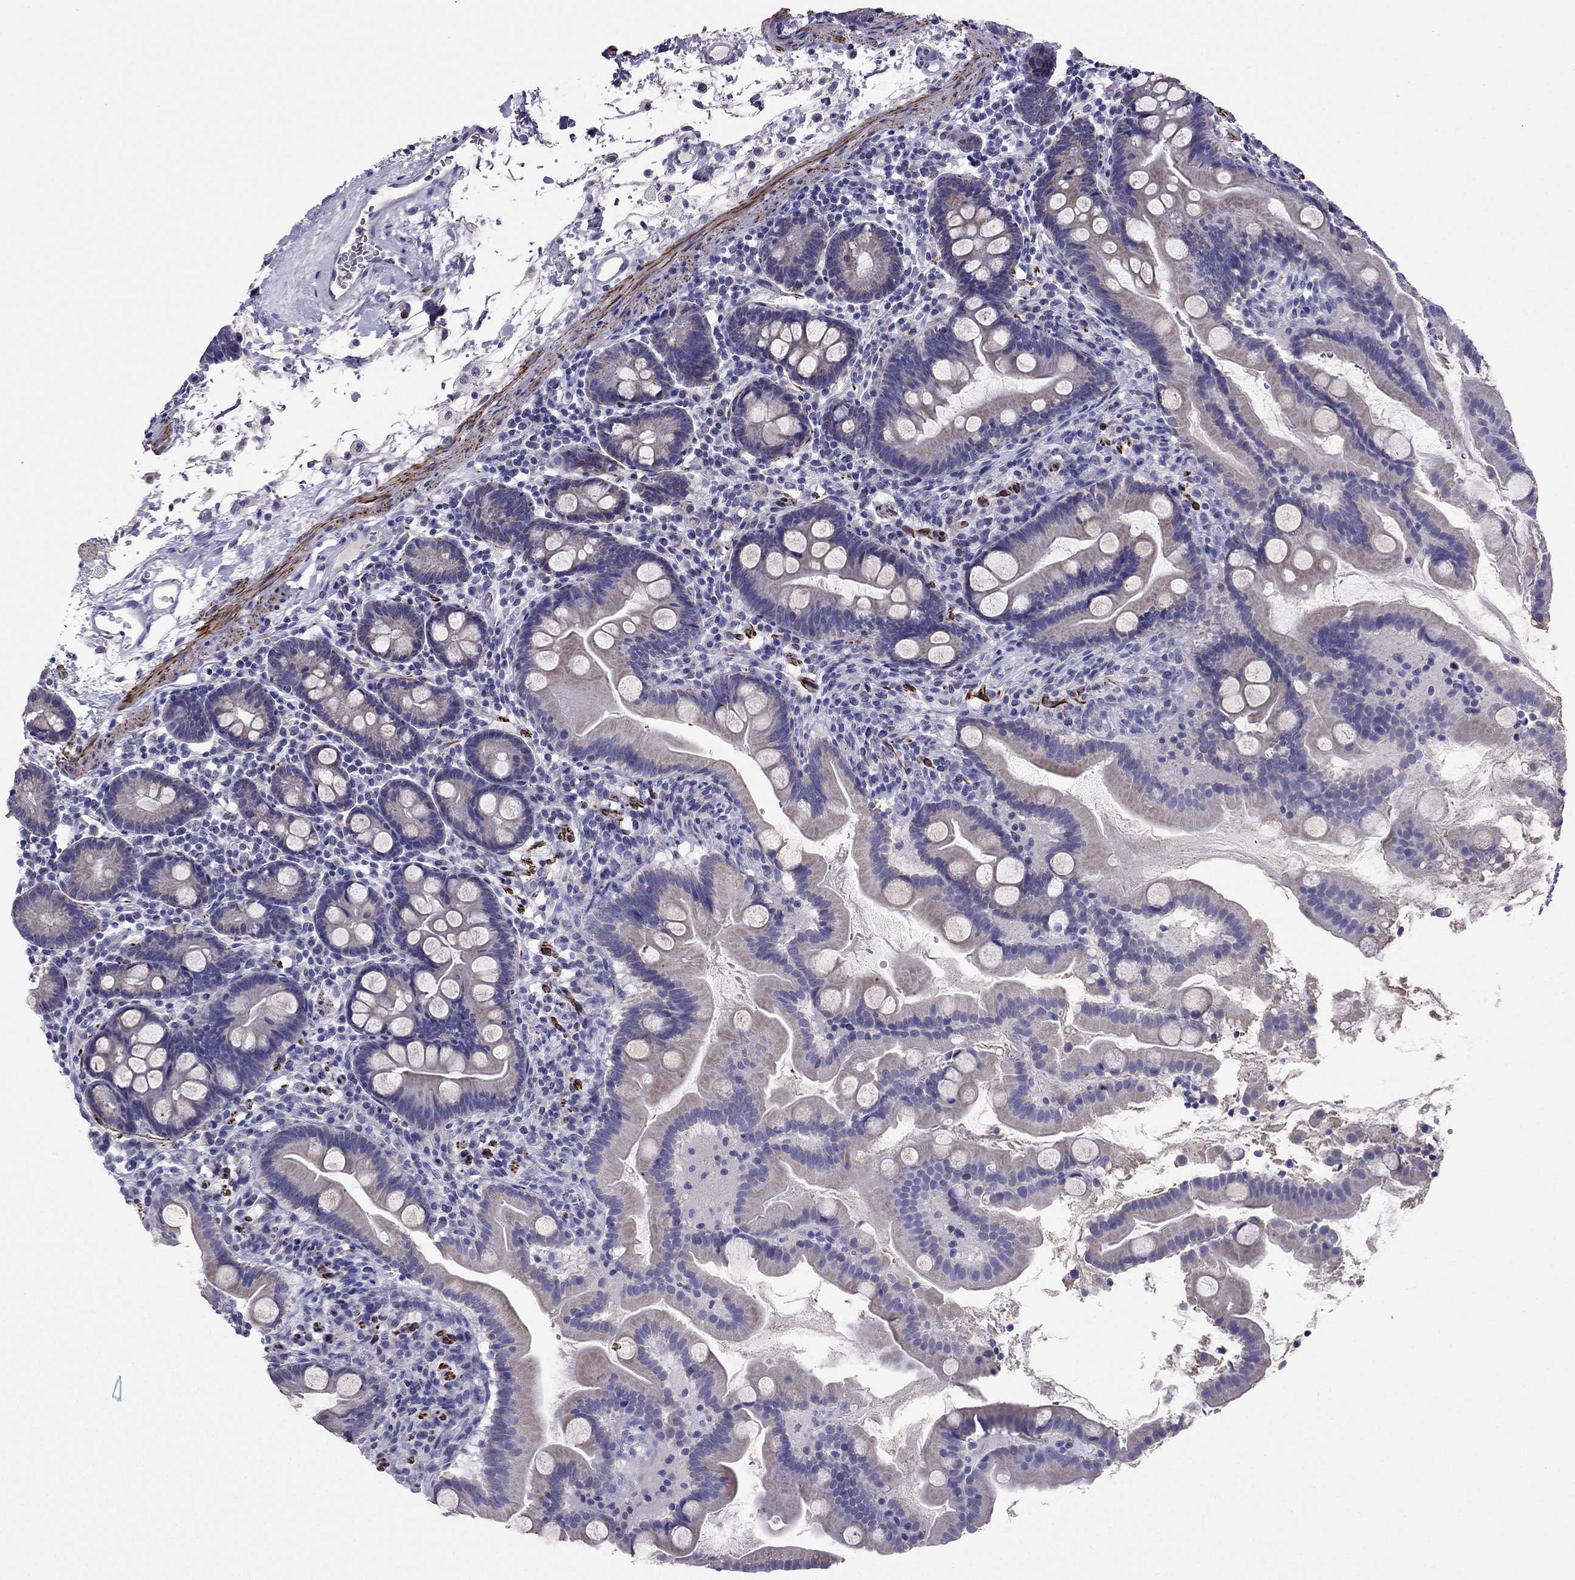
{"staining": {"intensity": "negative", "quantity": "none", "location": "none"}, "tissue": "small intestine", "cell_type": "Glandular cells", "image_type": "normal", "snomed": [{"axis": "morphology", "description": "Normal tissue, NOS"}, {"axis": "topography", "description": "Small intestine"}], "caption": "This is an immunohistochemistry photomicrograph of normal human small intestine. There is no positivity in glandular cells.", "gene": "DSC1", "patient": {"sex": "female", "age": 44}}